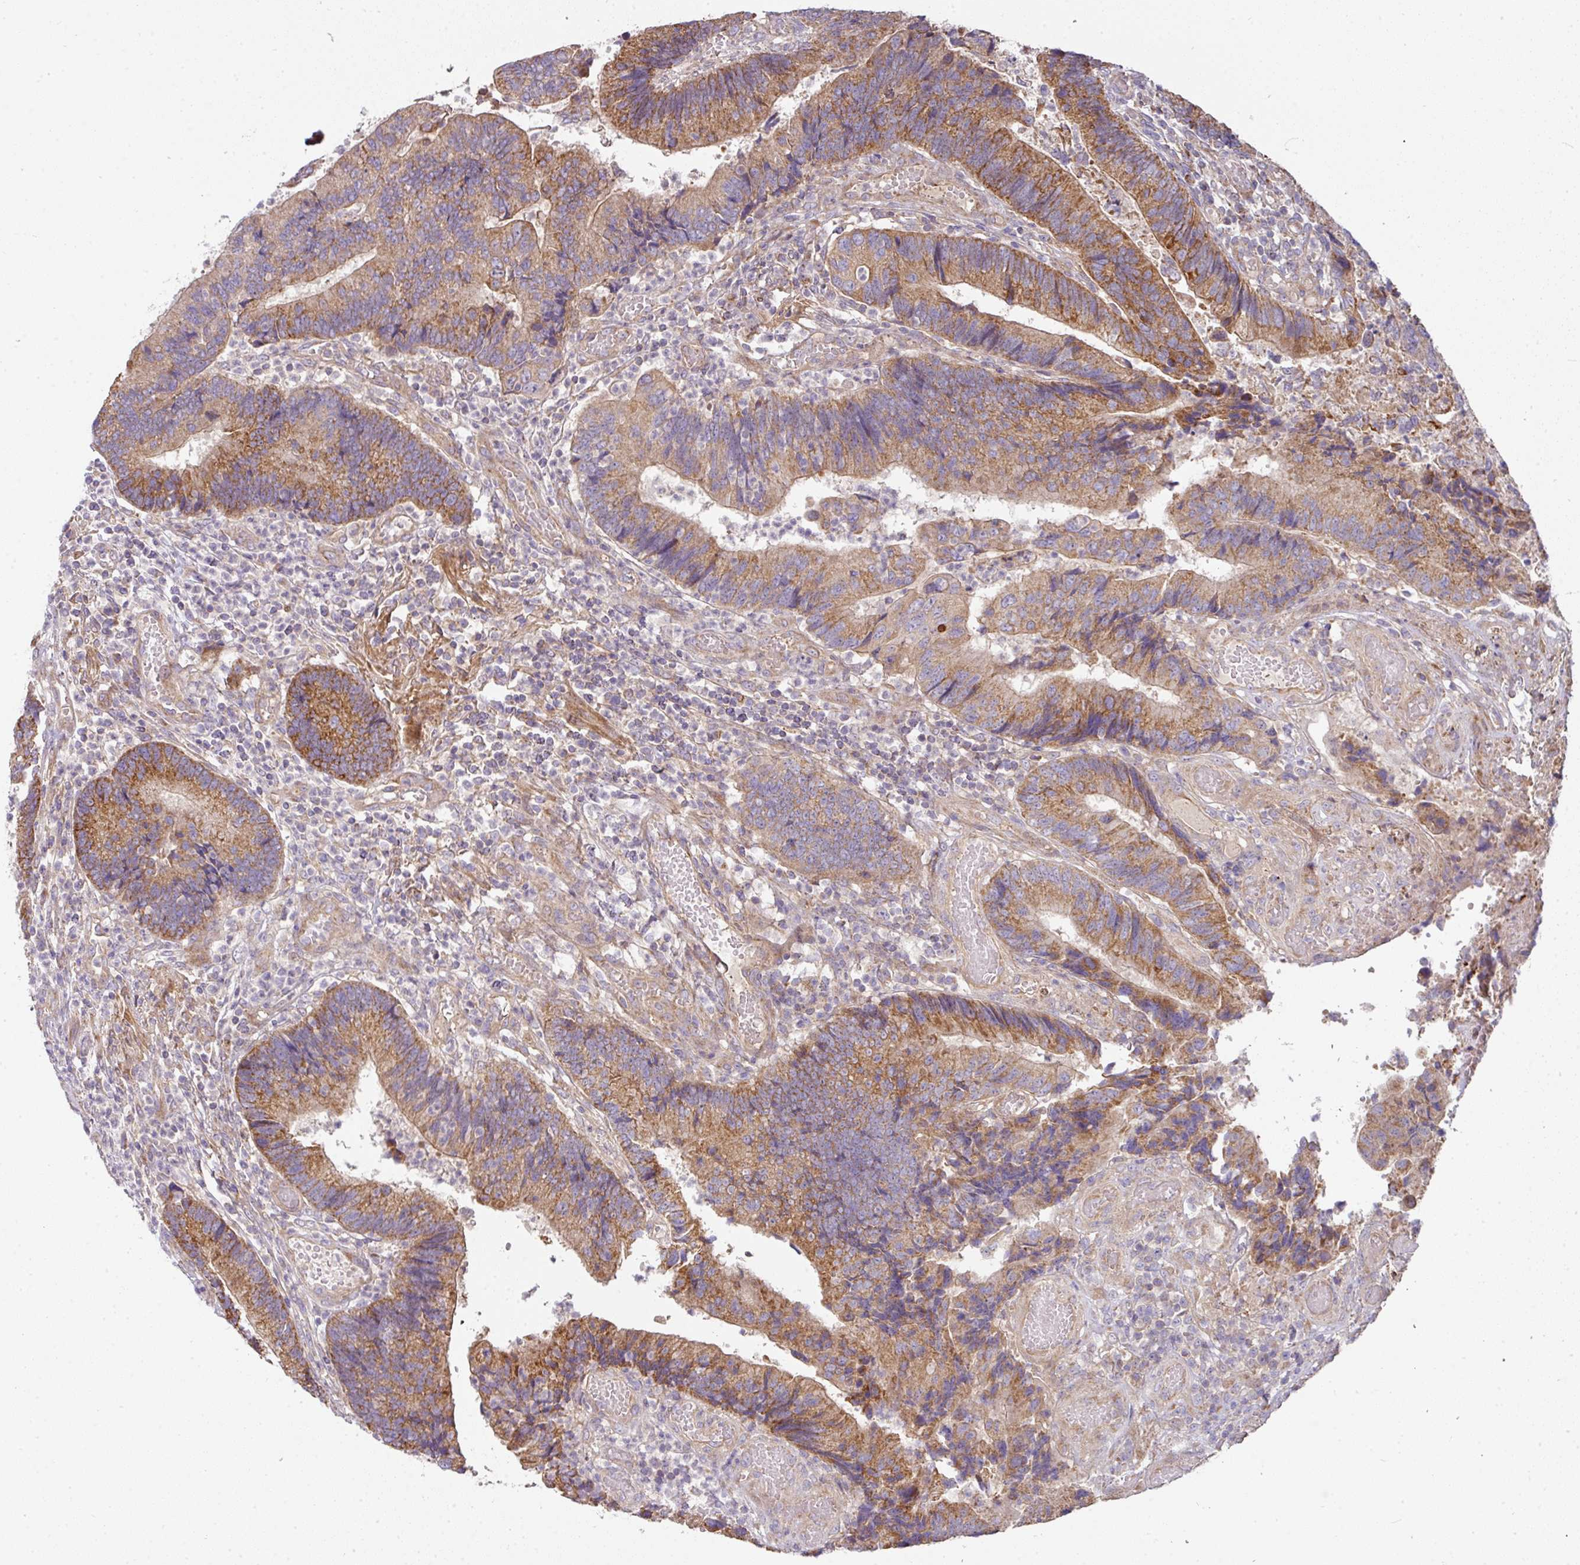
{"staining": {"intensity": "moderate", "quantity": ">75%", "location": "cytoplasmic/membranous"}, "tissue": "colorectal cancer", "cell_type": "Tumor cells", "image_type": "cancer", "snomed": [{"axis": "morphology", "description": "Adenocarcinoma, NOS"}, {"axis": "topography", "description": "Colon"}], "caption": "Human colorectal cancer (adenocarcinoma) stained for a protein (brown) reveals moderate cytoplasmic/membranous positive staining in about >75% of tumor cells.", "gene": "STK35", "patient": {"sex": "female", "age": 67}}